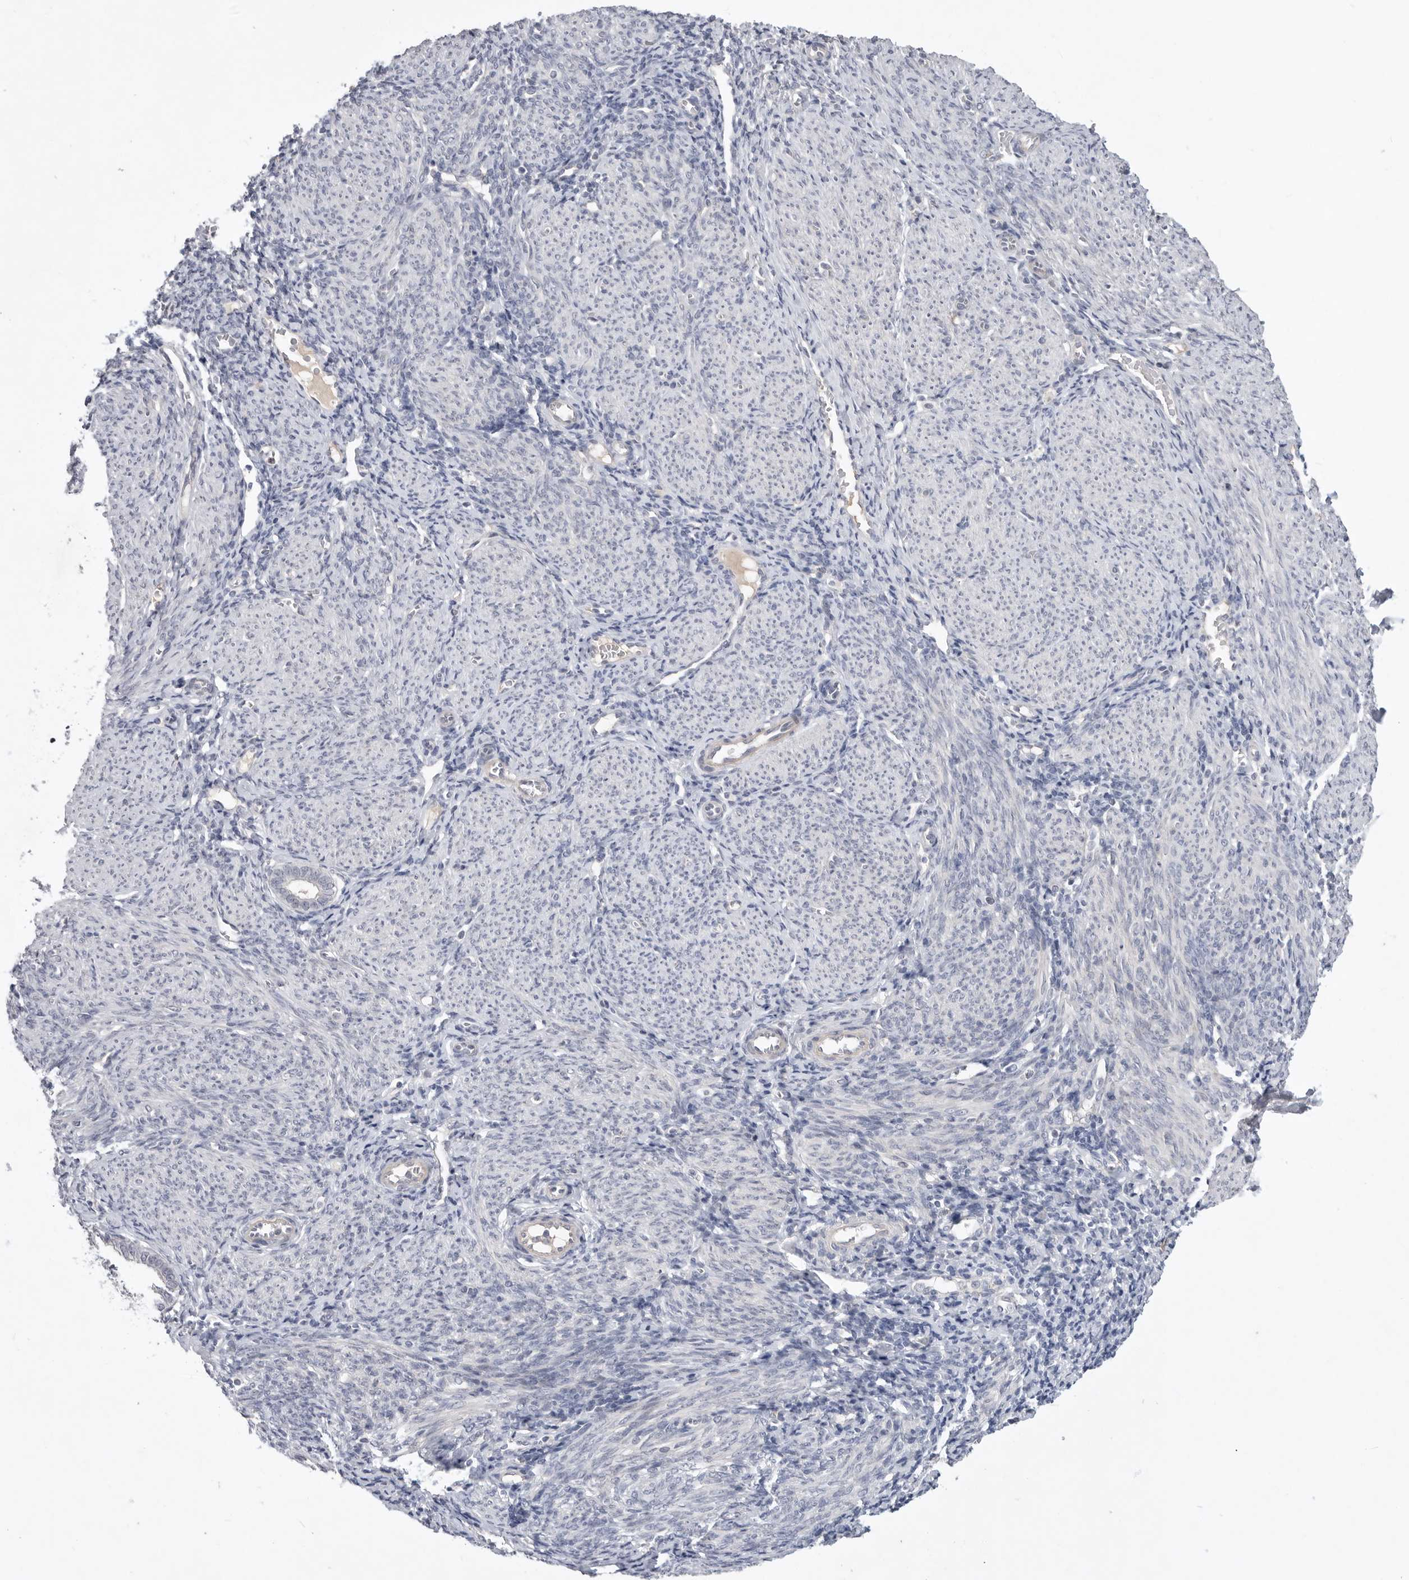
{"staining": {"intensity": "negative", "quantity": "none", "location": "none"}, "tissue": "endometrium", "cell_type": "Cells in endometrial stroma", "image_type": "normal", "snomed": [{"axis": "morphology", "description": "Normal tissue, NOS"}, {"axis": "morphology", "description": "Adenocarcinoma, NOS"}, {"axis": "topography", "description": "Endometrium"}], "caption": "This image is of normal endometrium stained with IHC to label a protein in brown with the nuclei are counter-stained blue. There is no expression in cells in endometrial stroma.", "gene": "ITGAD", "patient": {"sex": "female", "age": 57}}